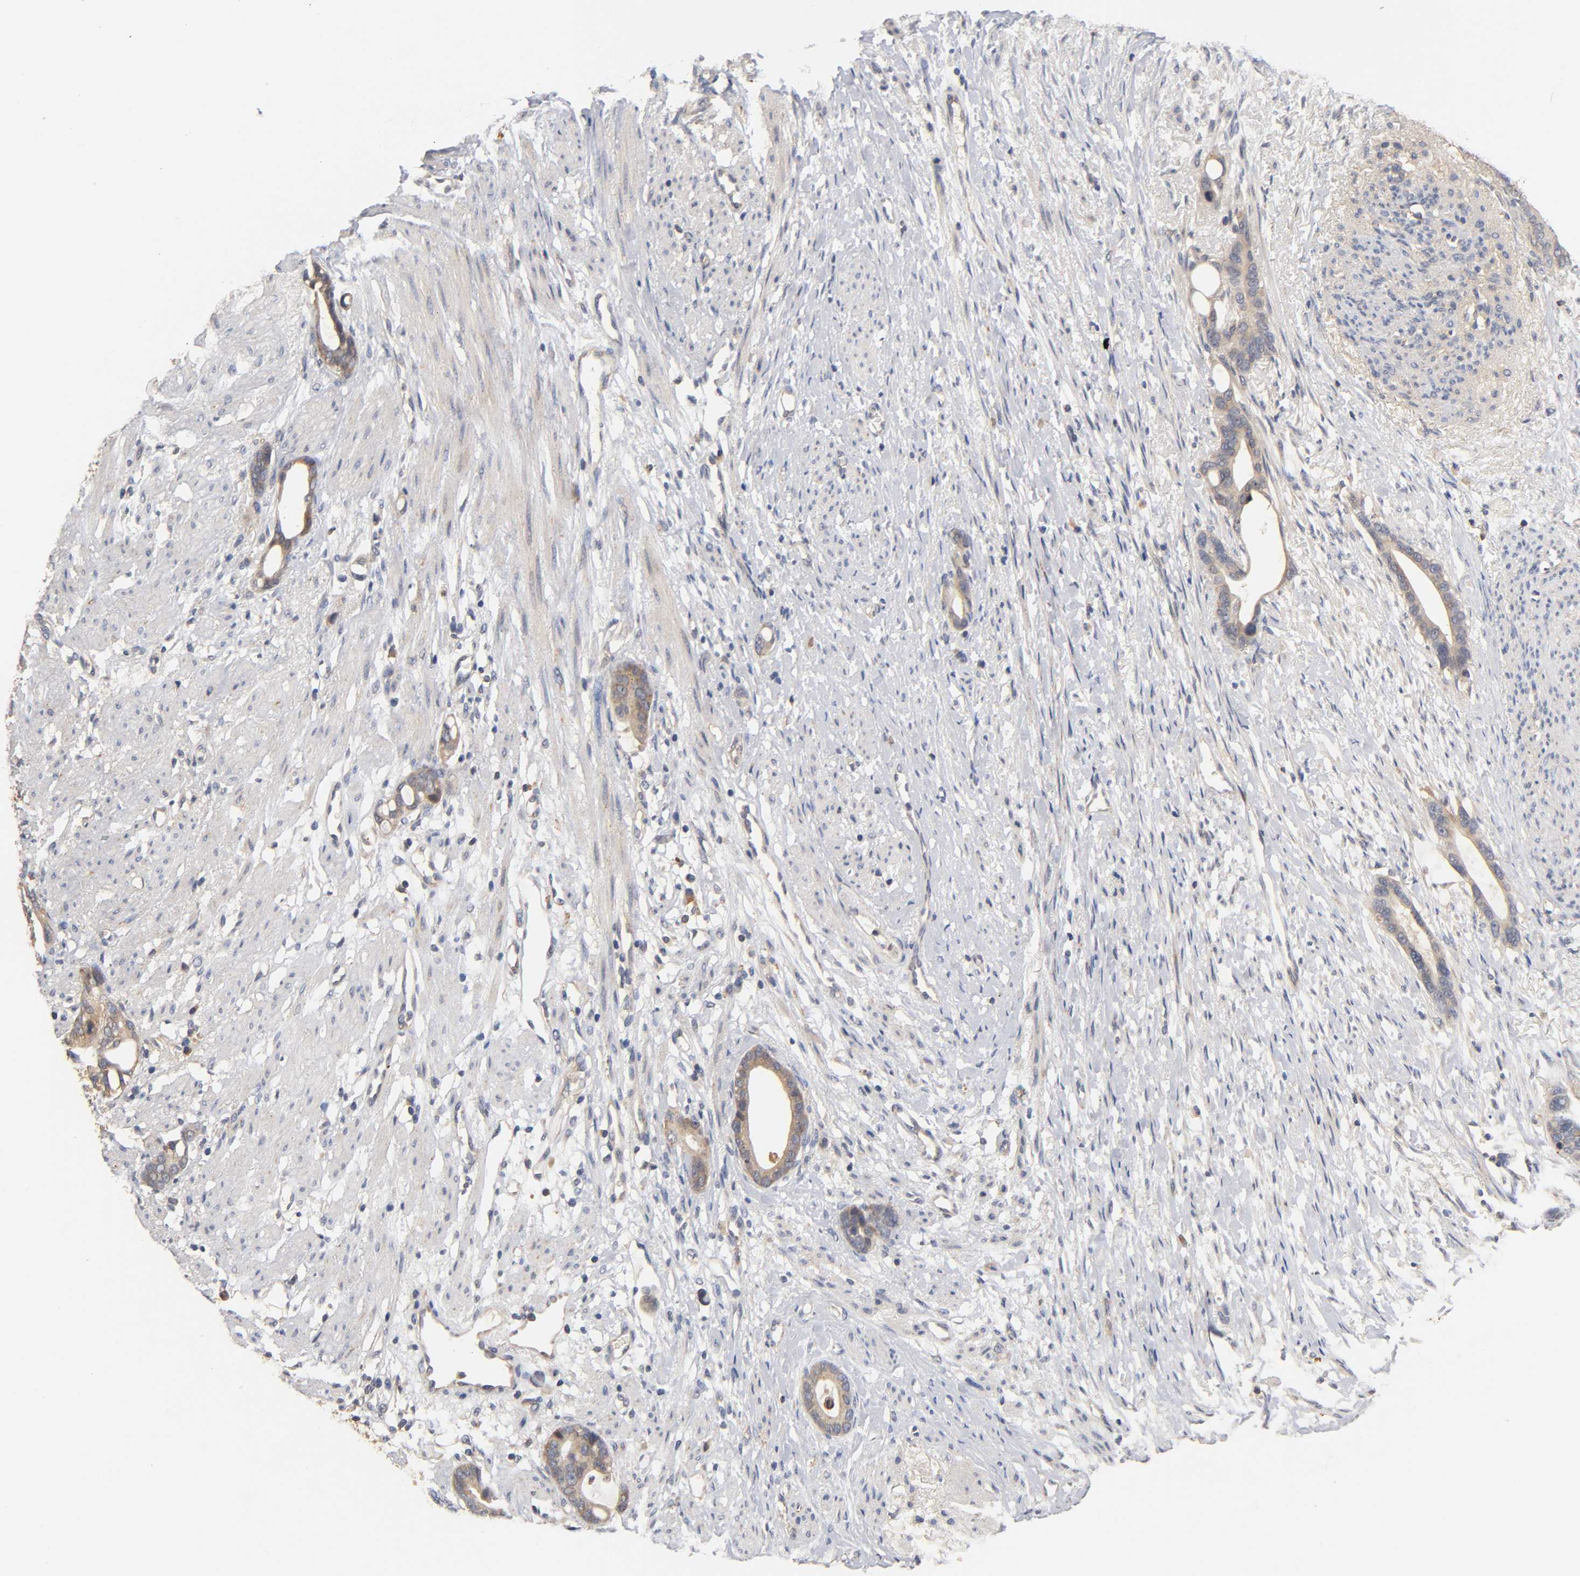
{"staining": {"intensity": "moderate", "quantity": ">75%", "location": "cytoplasmic/membranous"}, "tissue": "stomach cancer", "cell_type": "Tumor cells", "image_type": "cancer", "snomed": [{"axis": "morphology", "description": "Adenocarcinoma, NOS"}, {"axis": "topography", "description": "Stomach"}], "caption": "A medium amount of moderate cytoplasmic/membranous positivity is appreciated in approximately >75% of tumor cells in stomach adenocarcinoma tissue. Immunohistochemistry stains the protein in brown and the nuclei are stained blue.", "gene": "SCAP", "patient": {"sex": "female", "age": 75}}